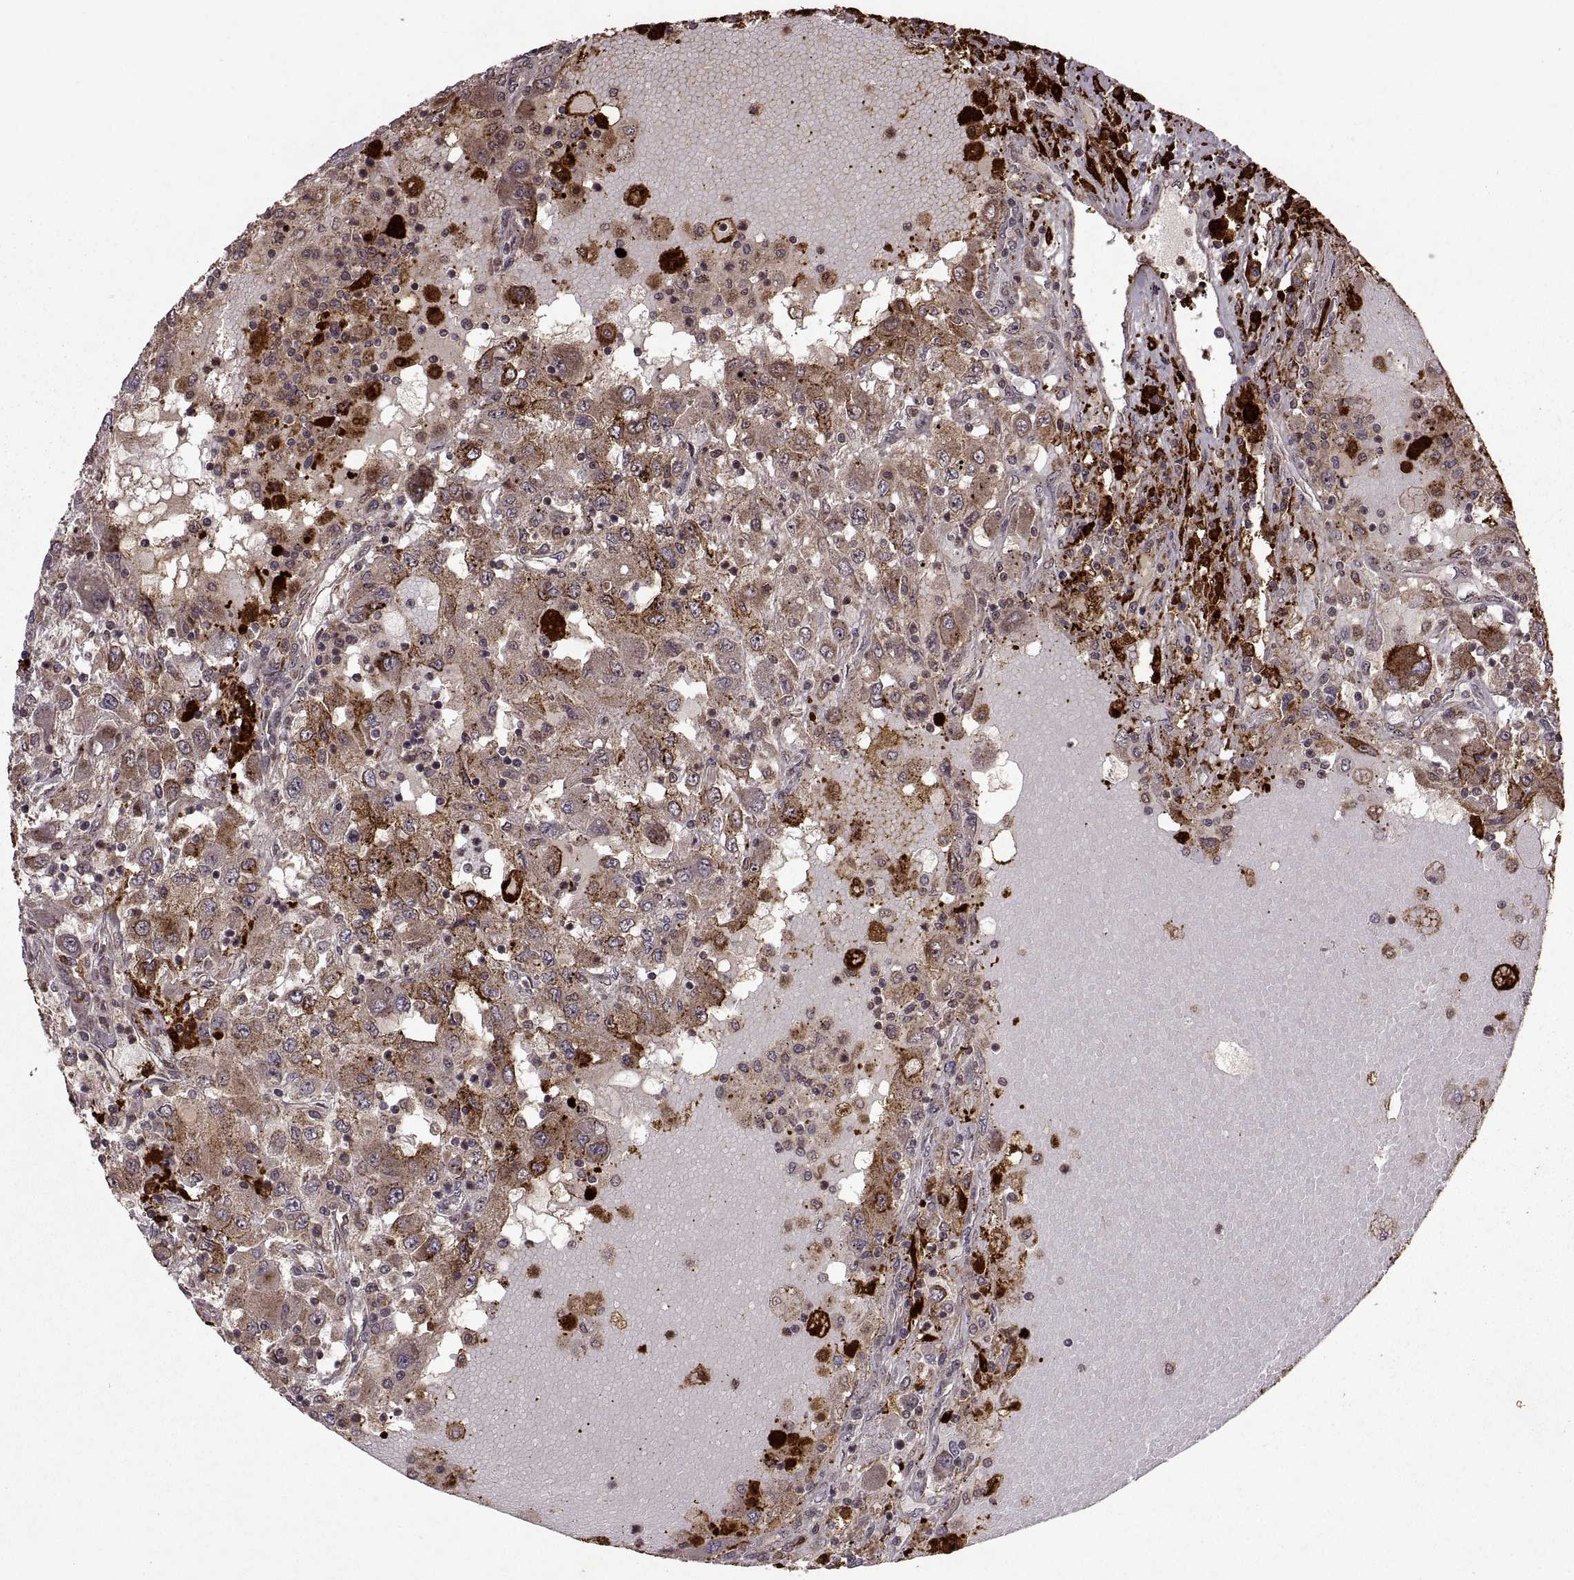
{"staining": {"intensity": "strong", "quantity": "25%-75%", "location": "cytoplasmic/membranous"}, "tissue": "renal cancer", "cell_type": "Tumor cells", "image_type": "cancer", "snomed": [{"axis": "morphology", "description": "Adenocarcinoma, NOS"}, {"axis": "topography", "description": "Kidney"}], "caption": "Protein analysis of renal cancer (adenocarcinoma) tissue exhibits strong cytoplasmic/membranous staining in about 25%-75% of tumor cells.", "gene": "PTOV1", "patient": {"sex": "female", "age": 67}}